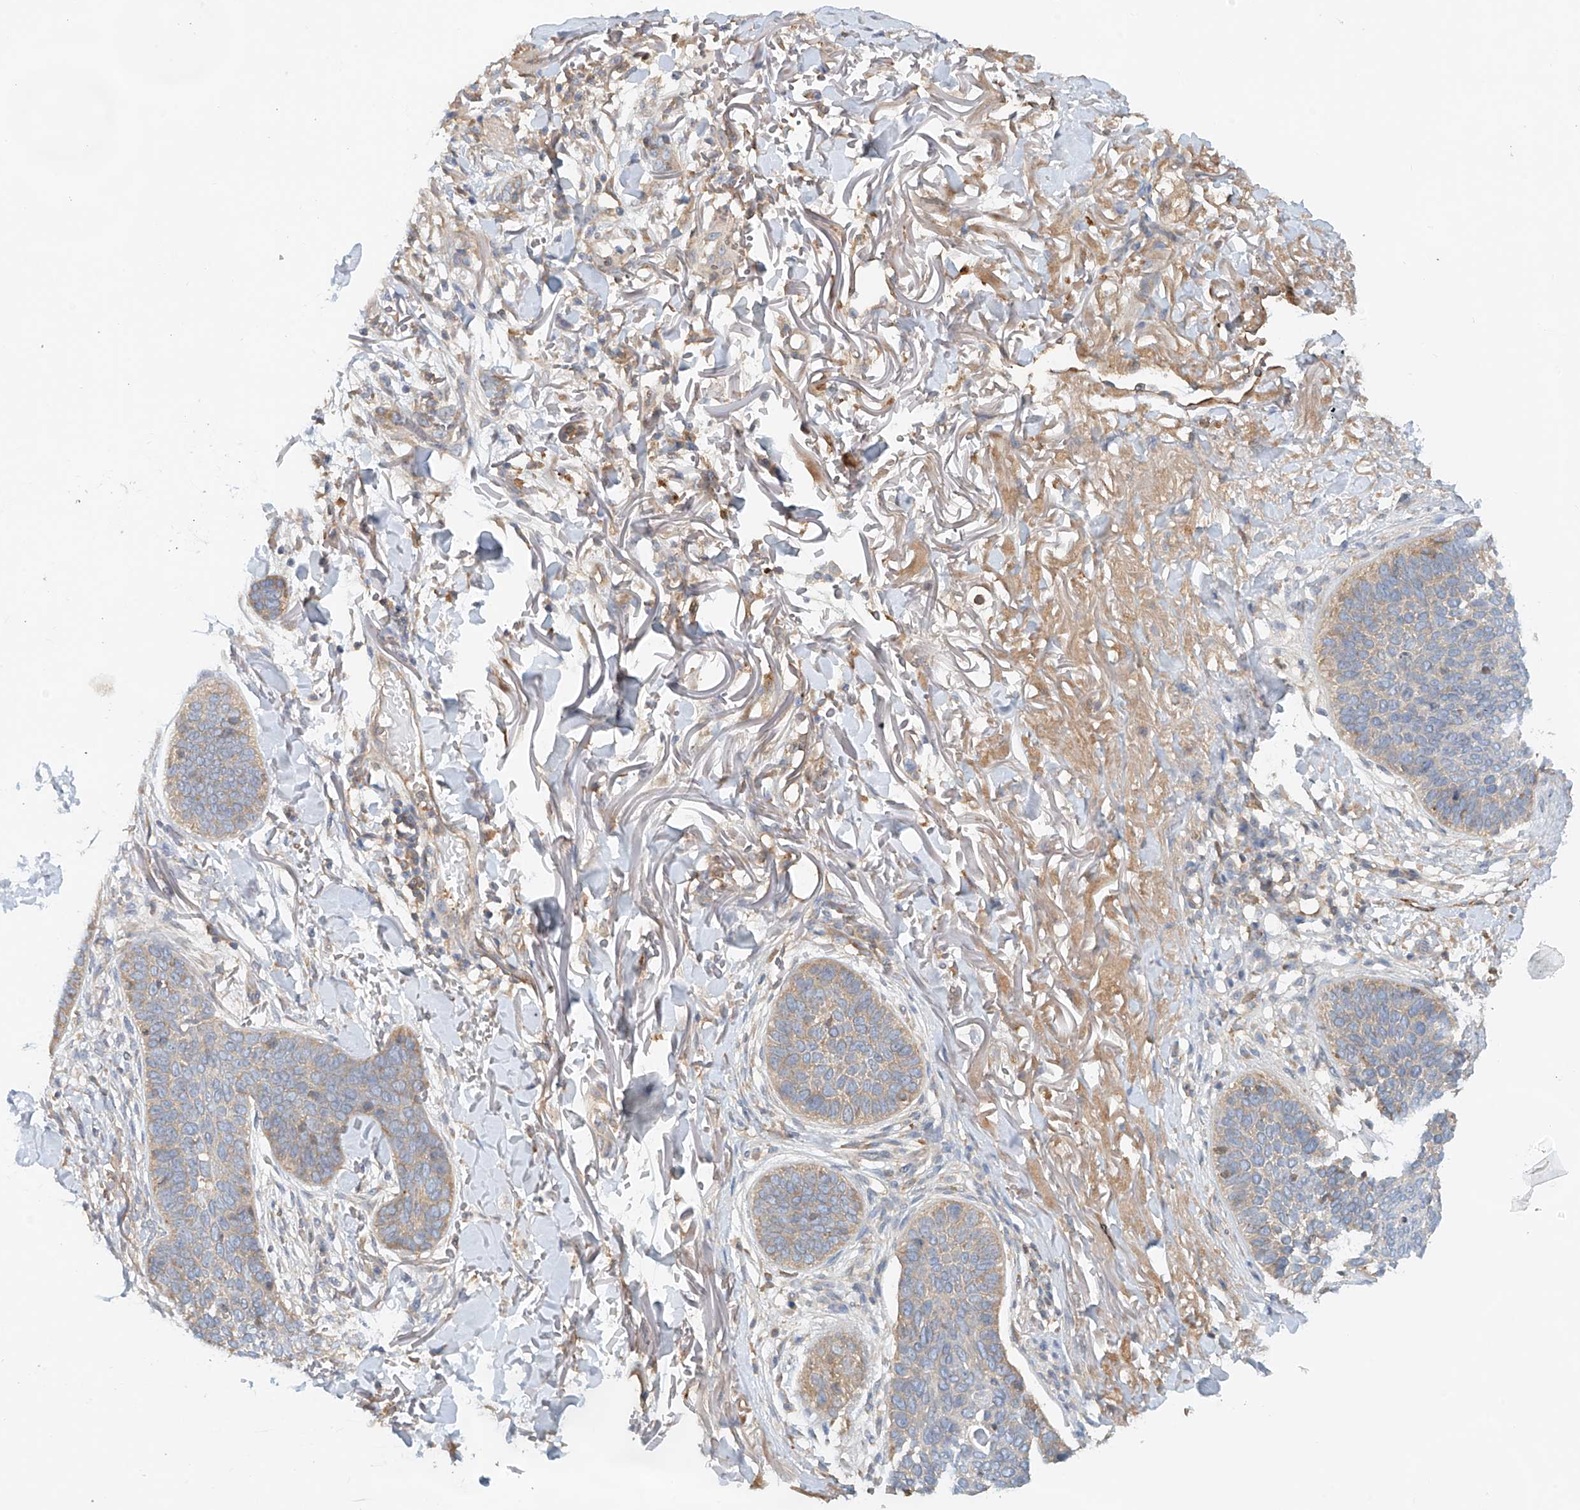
{"staining": {"intensity": "weak", "quantity": "25%-75%", "location": "cytoplasmic/membranous"}, "tissue": "skin cancer", "cell_type": "Tumor cells", "image_type": "cancer", "snomed": [{"axis": "morphology", "description": "Basal cell carcinoma"}, {"axis": "topography", "description": "Skin"}], "caption": "An immunohistochemistry (IHC) photomicrograph of neoplastic tissue is shown. Protein staining in brown labels weak cytoplasmic/membranous positivity in skin cancer (basal cell carcinoma) within tumor cells.", "gene": "LYRM9", "patient": {"sex": "male", "age": 85}}